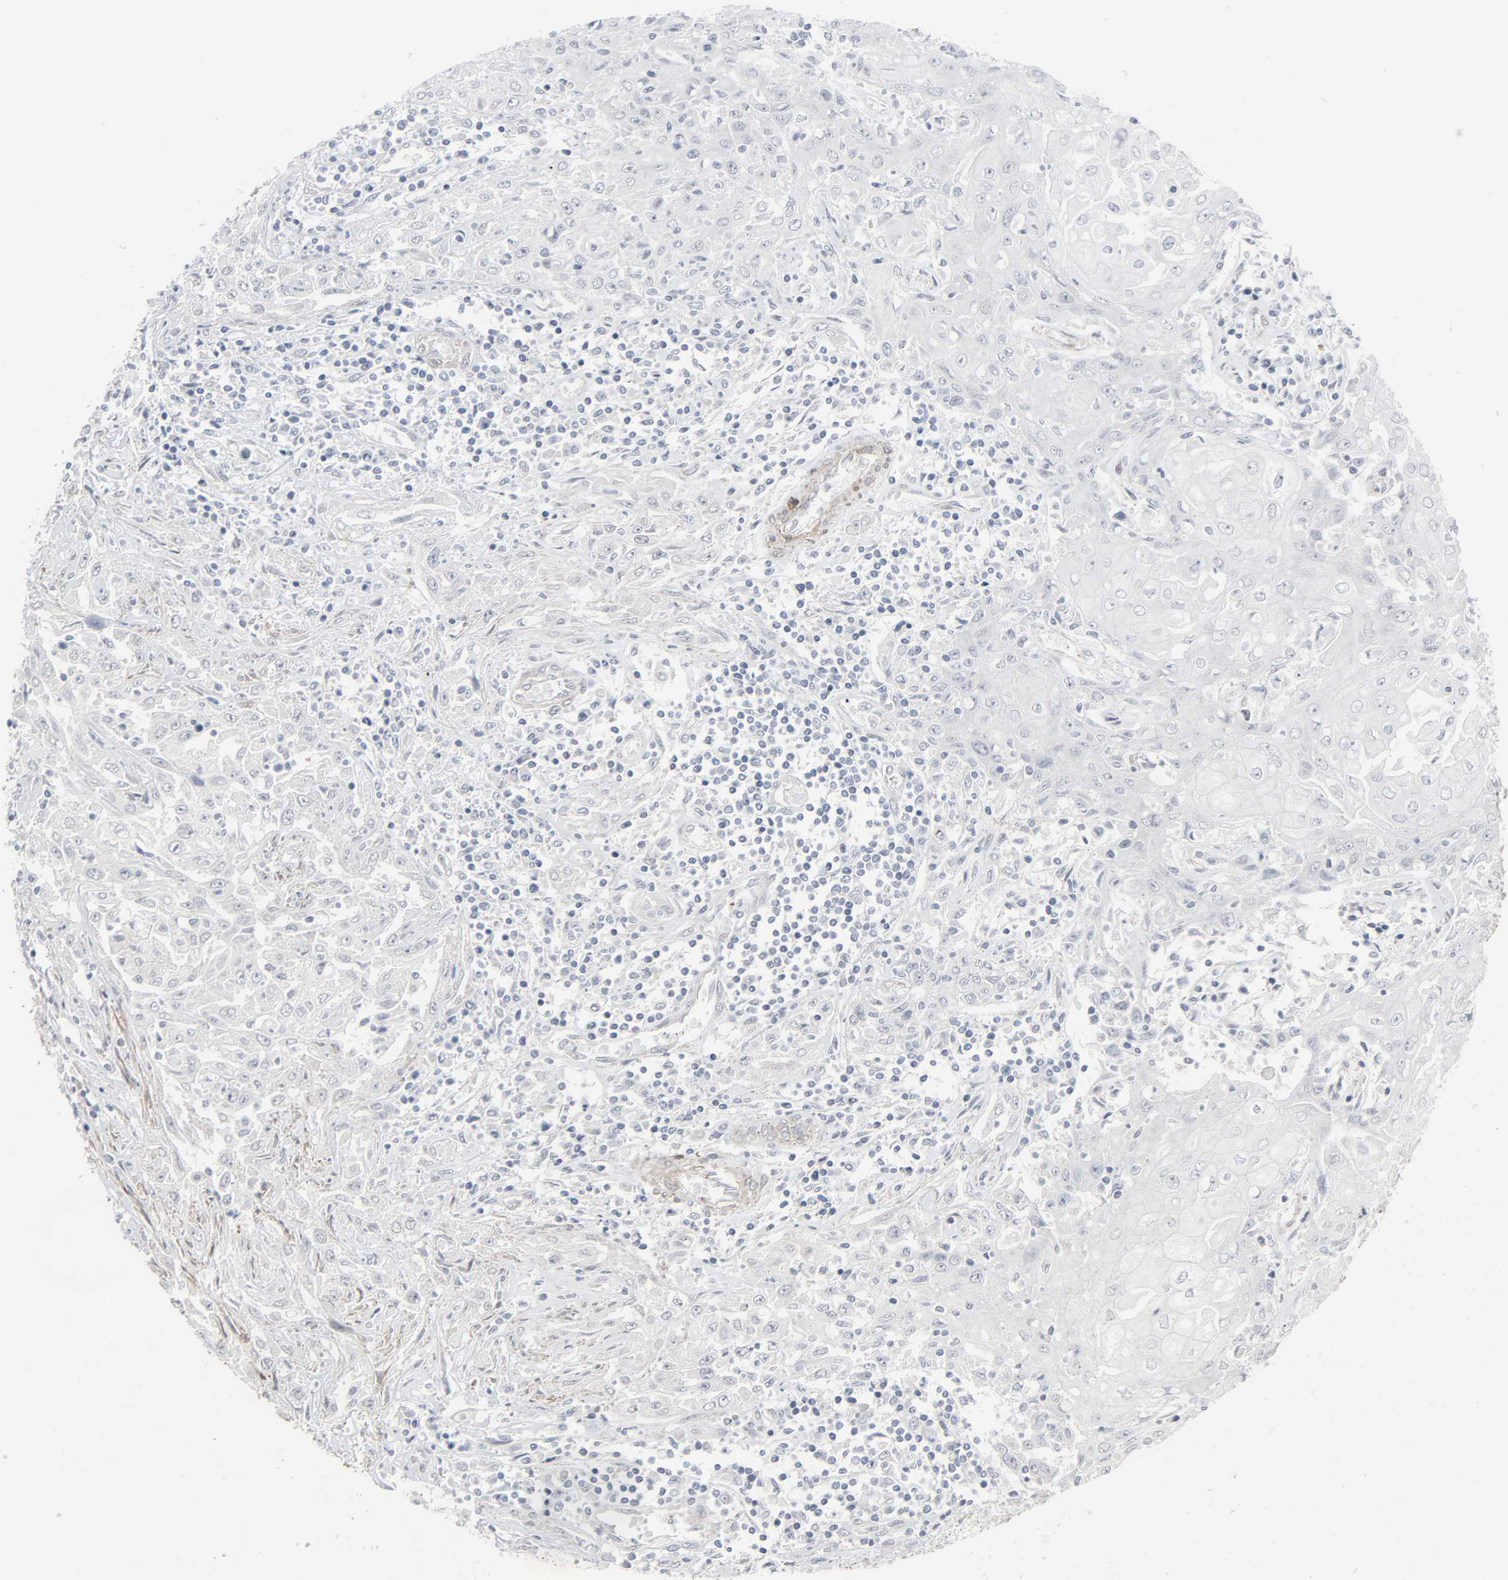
{"staining": {"intensity": "negative", "quantity": "none", "location": "none"}, "tissue": "head and neck cancer", "cell_type": "Tumor cells", "image_type": "cancer", "snomed": [{"axis": "morphology", "description": "Squamous cell carcinoma, NOS"}, {"axis": "topography", "description": "Oral tissue"}, {"axis": "topography", "description": "Head-Neck"}], "caption": "There is no significant positivity in tumor cells of head and neck cancer.", "gene": "NEUROD1", "patient": {"sex": "female", "age": 76}}